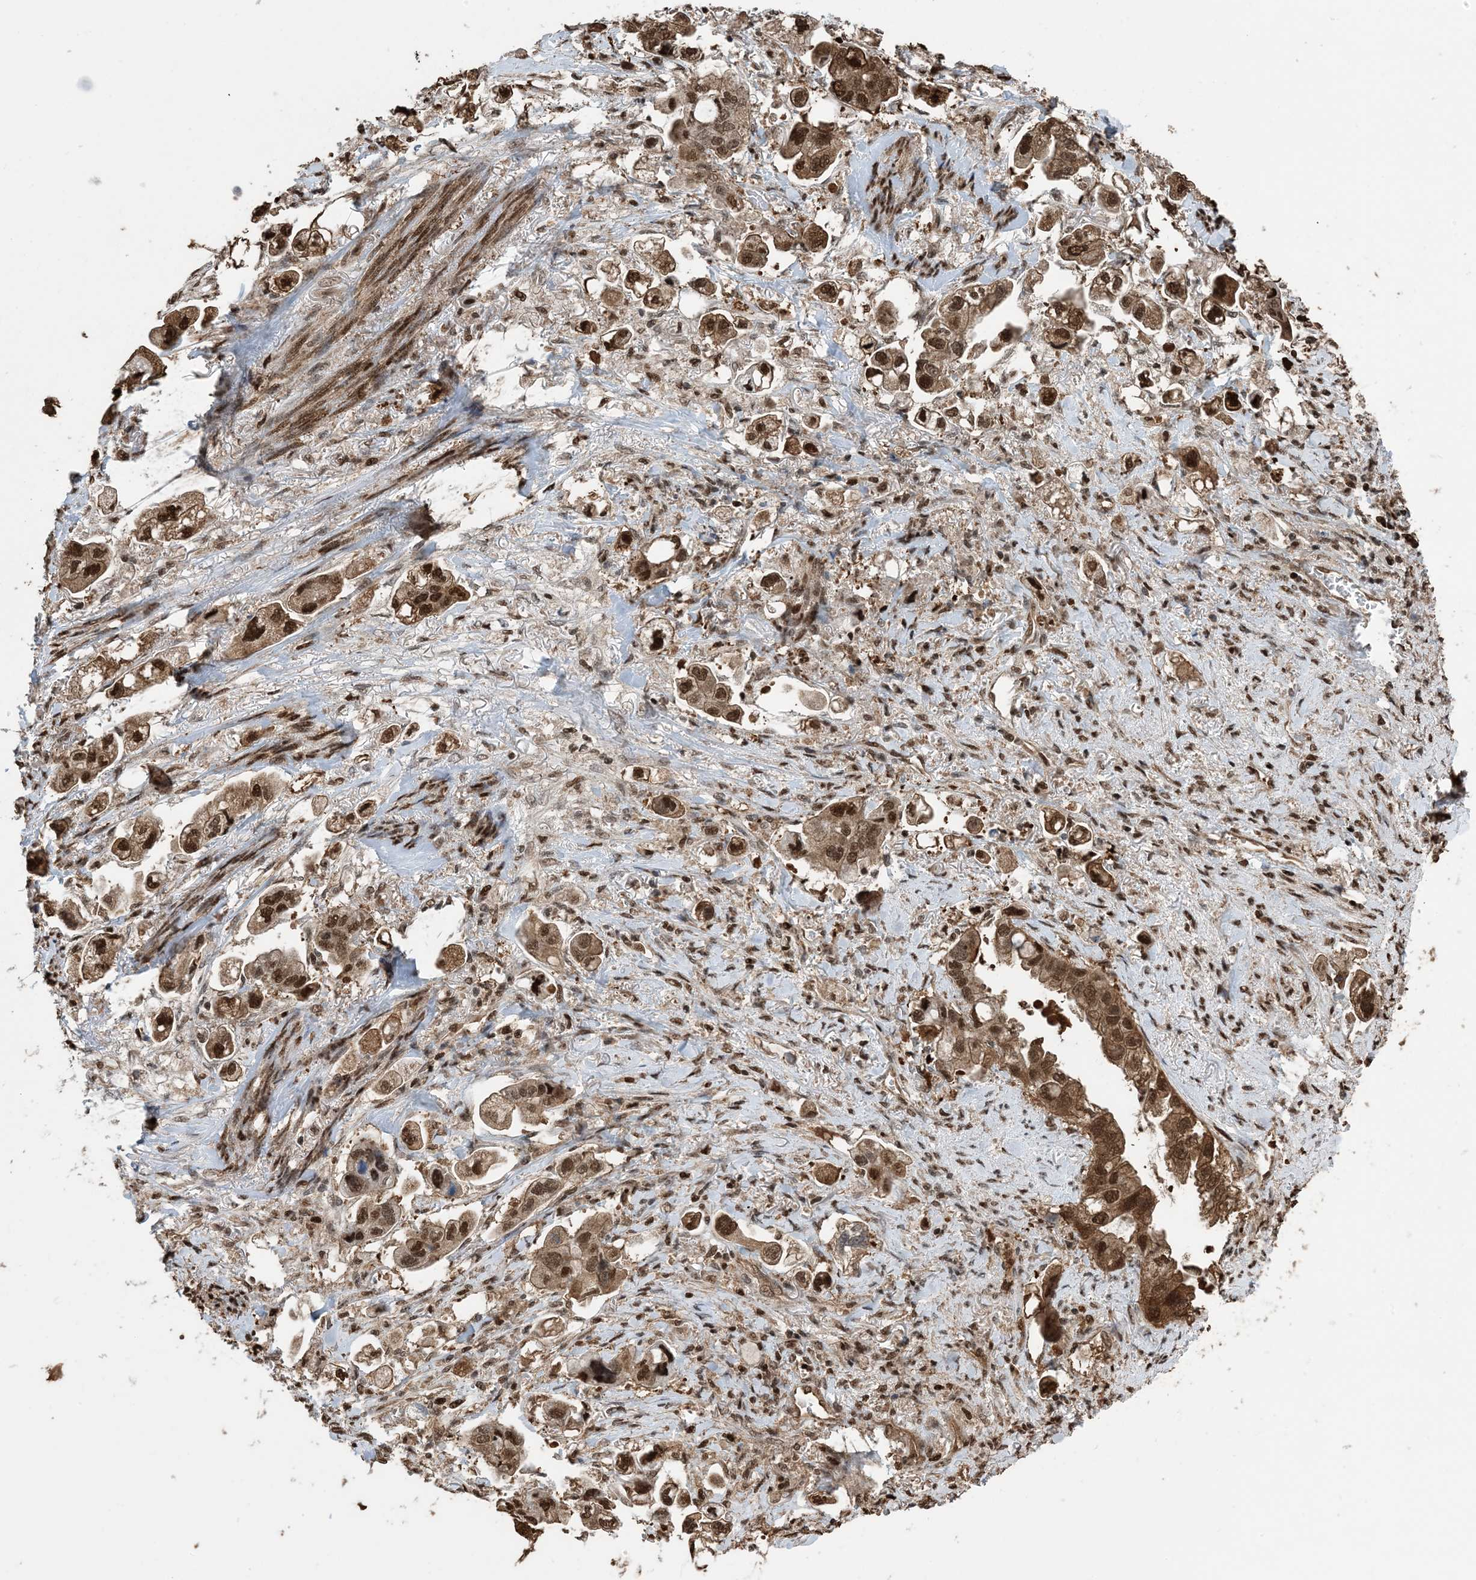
{"staining": {"intensity": "strong", "quantity": ">75%", "location": "cytoplasmic/membranous,nuclear"}, "tissue": "stomach cancer", "cell_type": "Tumor cells", "image_type": "cancer", "snomed": [{"axis": "morphology", "description": "Adenocarcinoma, NOS"}, {"axis": "topography", "description": "Stomach"}], "caption": "IHC (DAB (3,3'-diaminobenzidine)) staining of human stomach adenocarcinoma demonstrates strong cytoplasmic/membranous and nuclear protein staining in approximately >75% of tumor cells.", "gene": "HSPA1A", "patient": {"sex": "male", "age": 62}}